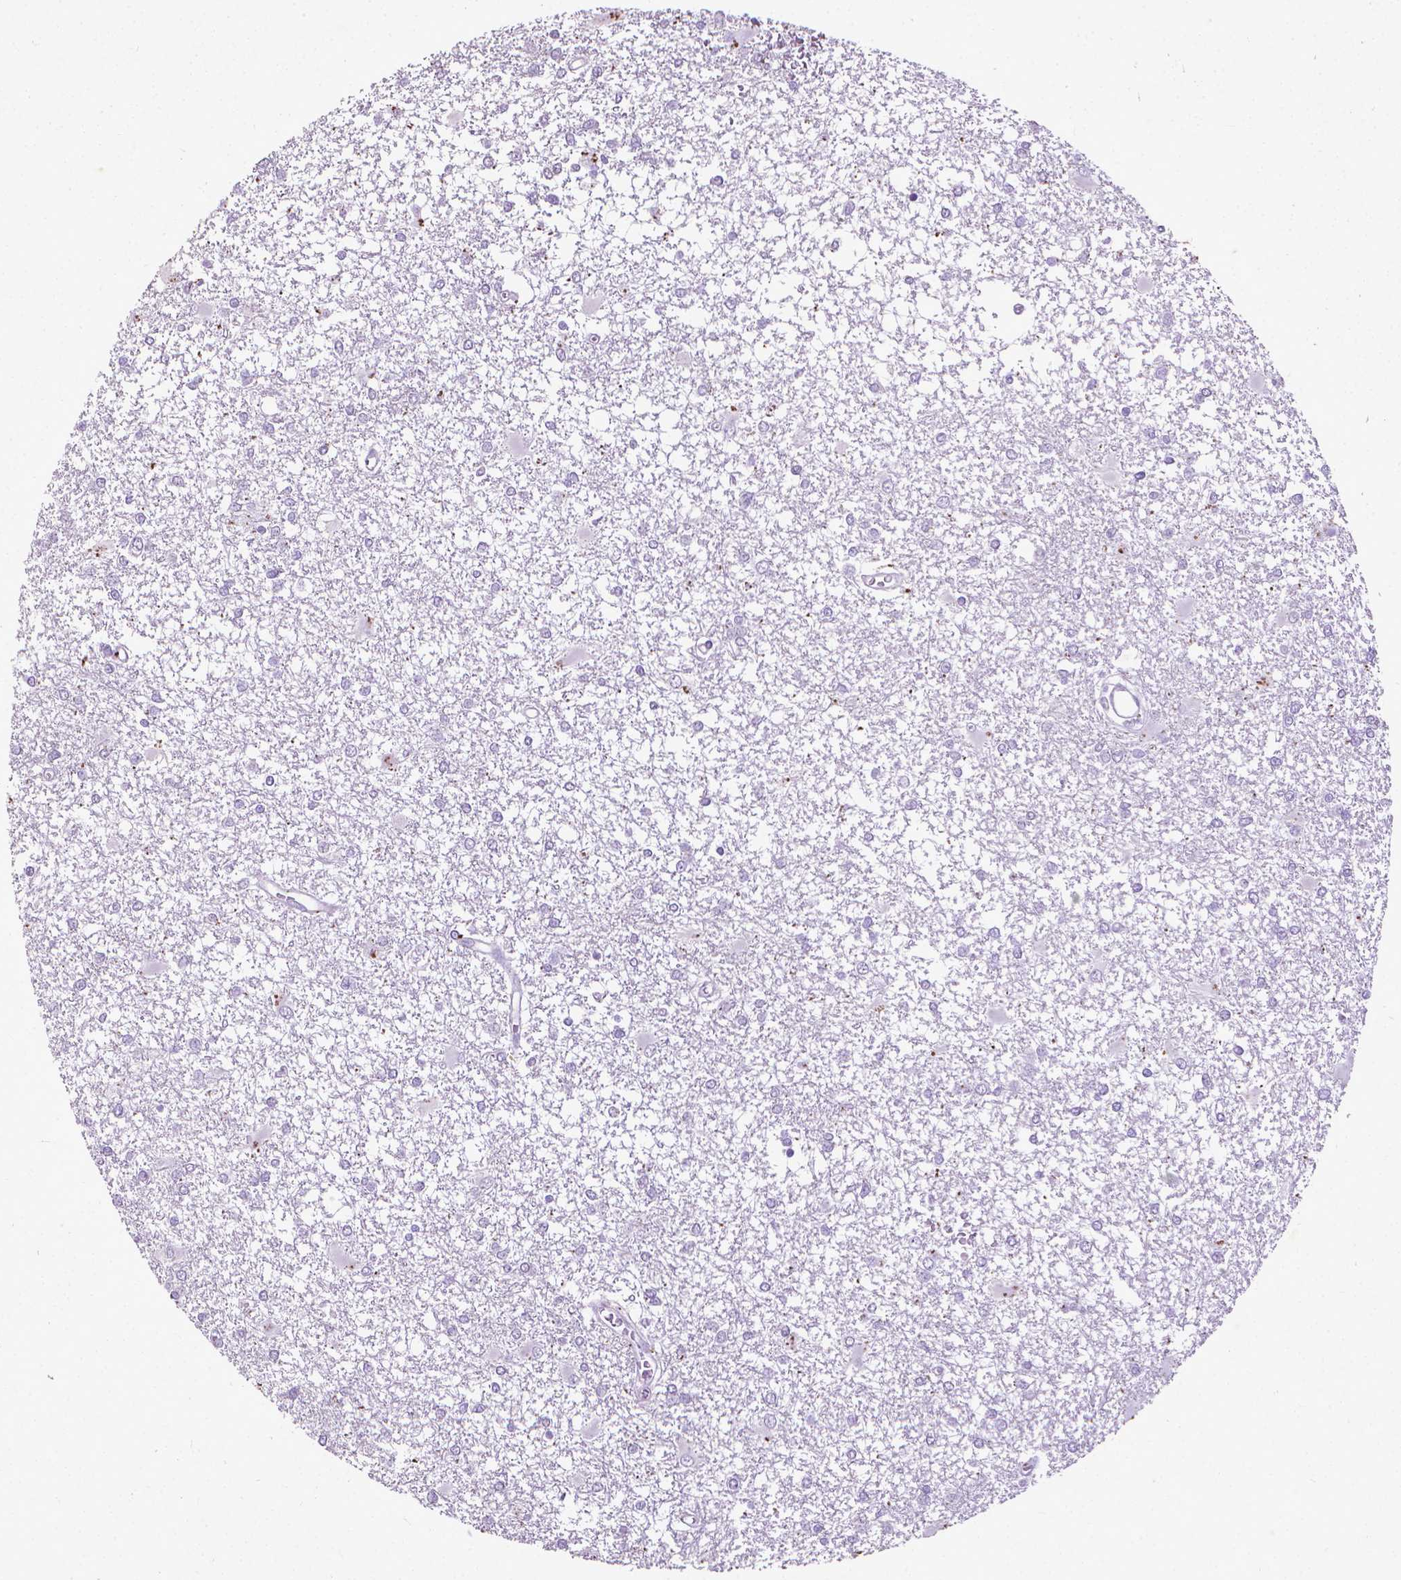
{"staining": {"intensity": "negative", "quantity": "none", "location": "none"}, "tissue": "glioma", "cell_type": "Tumor cells", "image_type": "cancer", "snomed": [{"axis": "morphology", "description": "Glioma, malignant, High grade"}, {"axis": "topography", "description": "Cerebral cortex"}], "caption": "DAB (3,3'-diaminobenzidine) immunohistochemical staining of human glioma shows no significant expression in tumor cells.", "gene": "KRT5", "patient": {"sex": "male", "age": 79}}